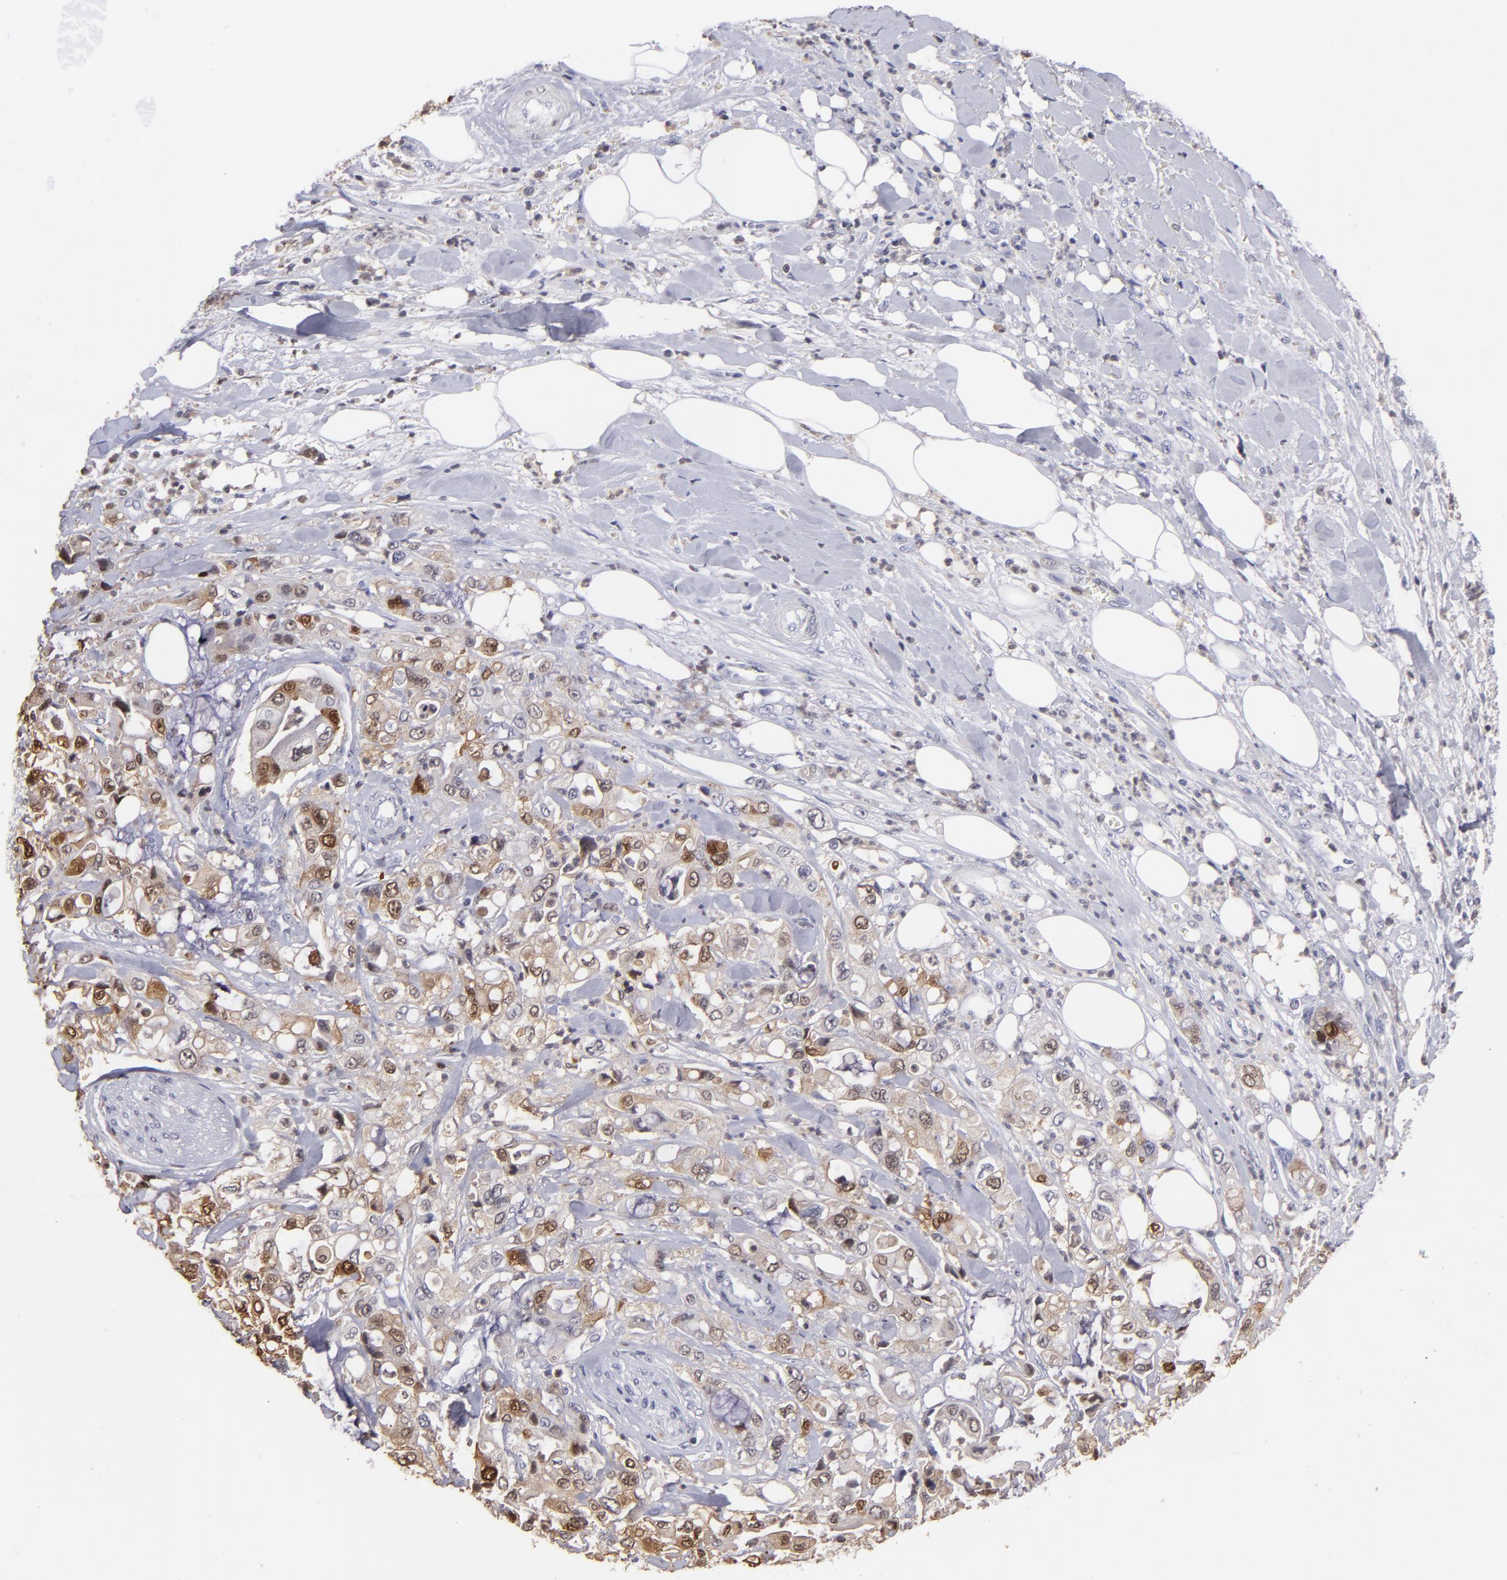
{"staining": {"intensity": "weak", "quantity": "25%-75%", "location": "cytoplasmic/membranous,nuclear"}, "tissue": "pancreatic cancer", "cell_type": "Tumor cells", "image_type": "cancer", "snomed": [{"axis": "morphology", "description": "Adenocarcinoma, NOS"}, {"axis": "topography", "description": "Pancreas"}], "caption": "High-magnification brightfield microscopy of pancreatic cancer stained with DAB (brown) and counterstained with hematoxylin (blue). tumor cells exhibit weak cytoplasmic/membranous and nuclear staining is present in approximately25%-75% of cells.", "gene": "S100A2", "patient": {"sex": "male", "age": 70}}